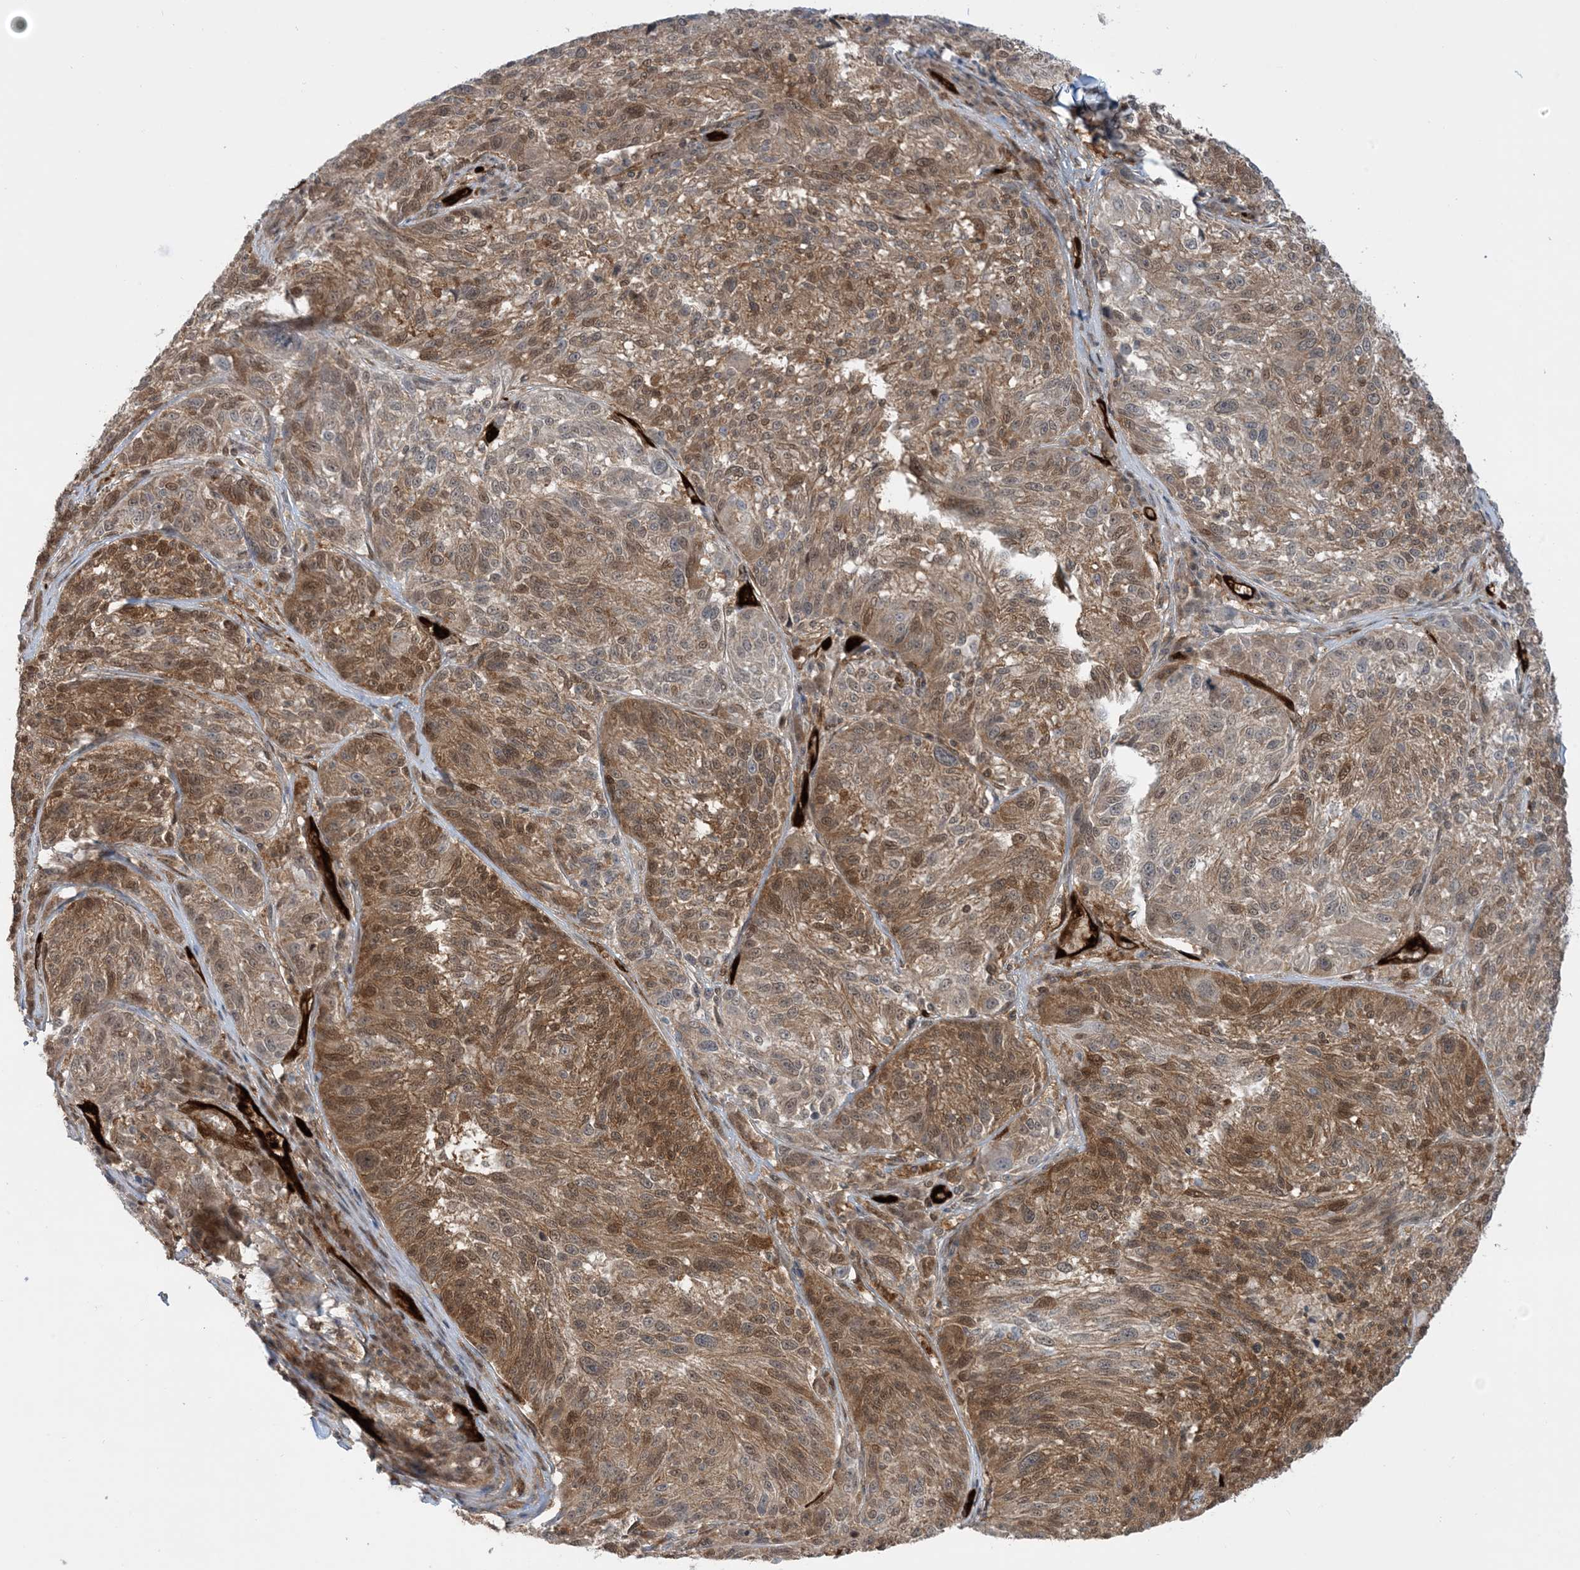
{"staining": {"intensity": "moderate", "quantity": "25%-75%", "location": "cytoplasmic/membranous,nuclear"}, "tissue": "melanoma", "cell_type": "Tumor cells", "image_type": "cancer", "snomed": [{"axis": "morphology", "description": "Malignant melanoma, NOS"}, {"axis": "topography", "description": "Skin"}], "caption": "DAB immunohistochemical staining of human malignant melanoma shows moderate cytoplasmic/membranous and nuclear protein expression in approximately 25%-75% of tumor cells.", "gene": "PPM1F", "patient": {"sex": "male", "age": 53}}